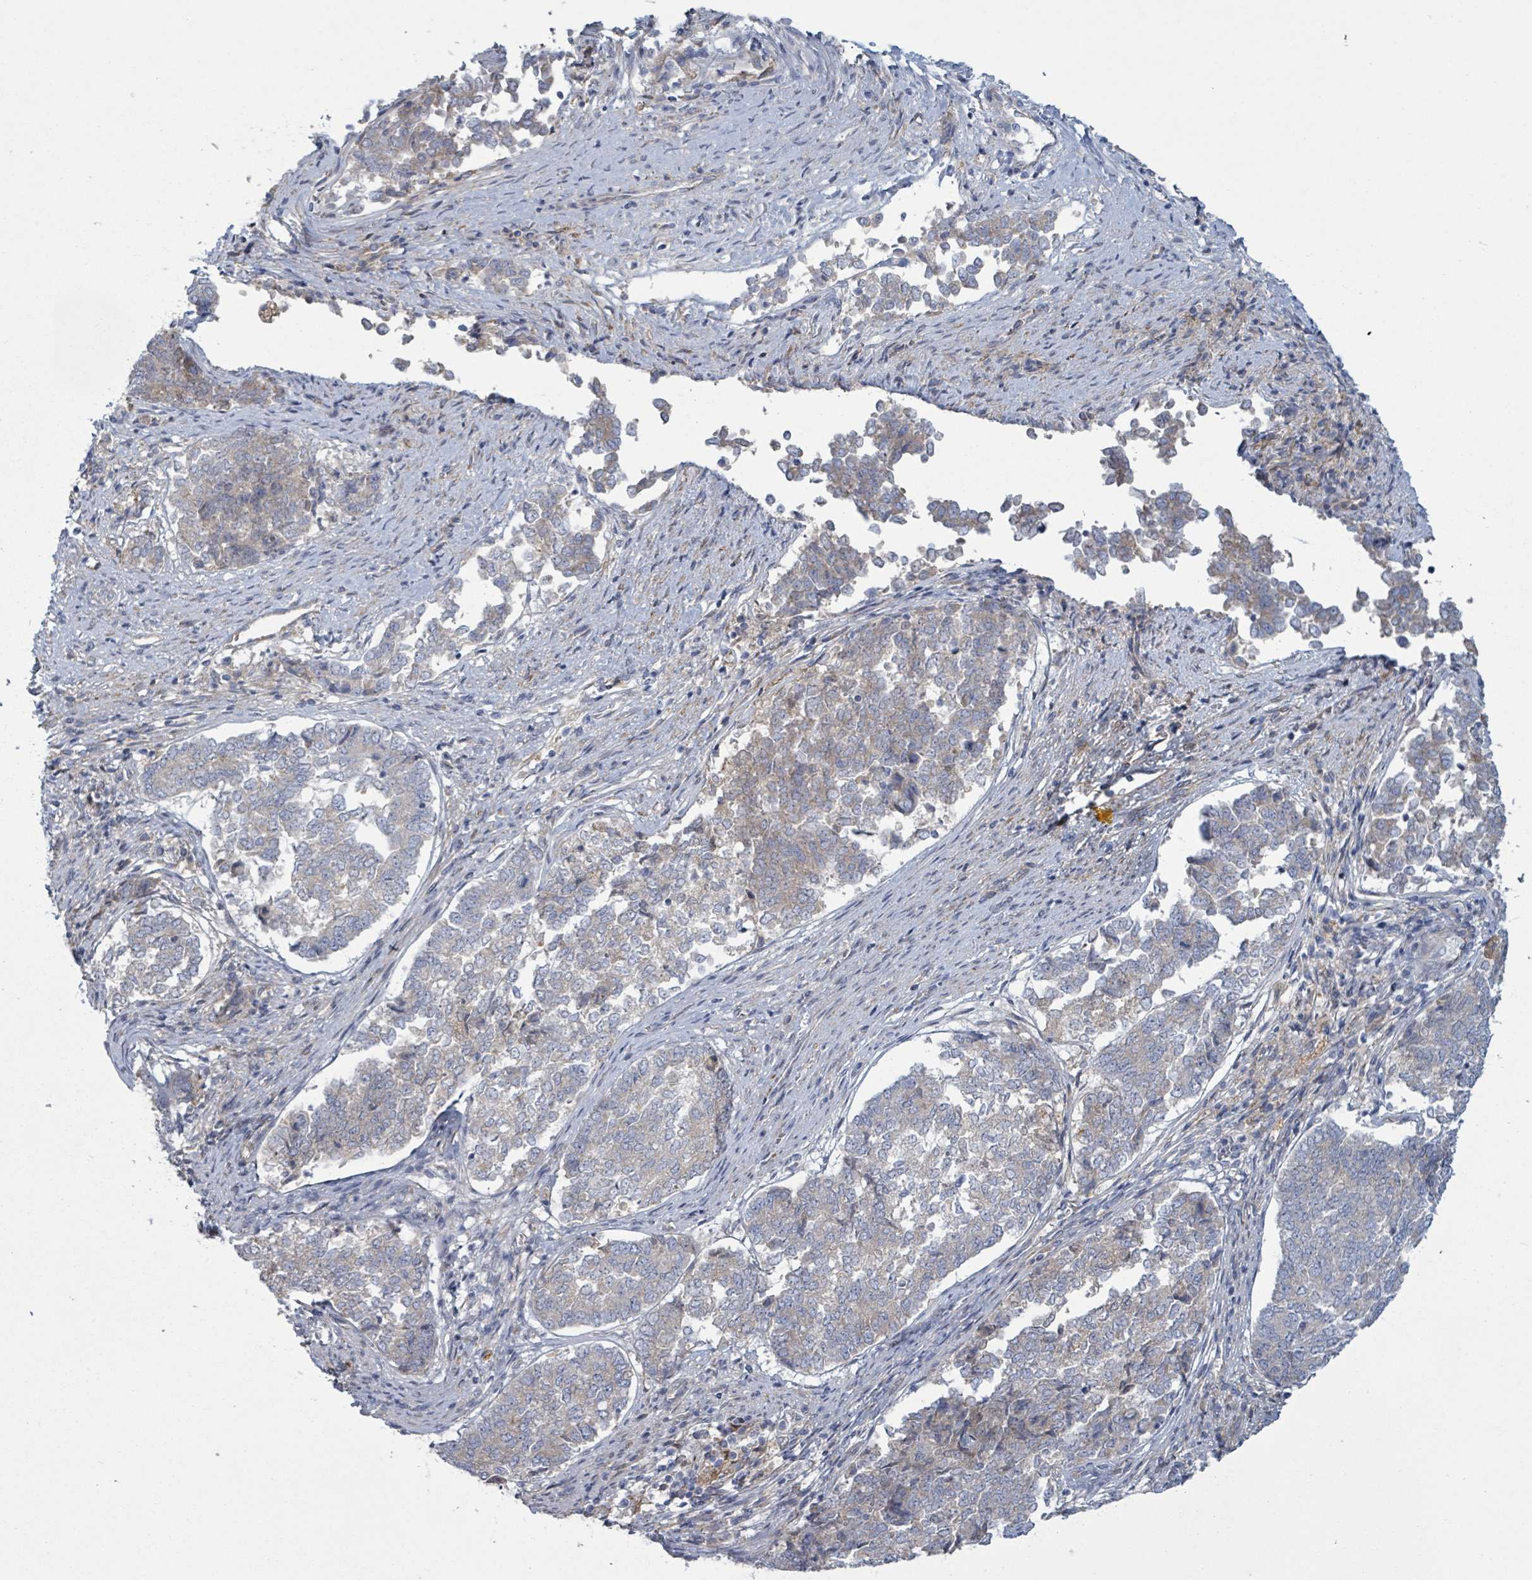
{"staining": {"intensity": "weak", "quantity": "<25%", "location": "cytoplasmic/membranous"}, "tissue": "endometrial cancer", "cell_type": "Tumor cells", "image_type": "cancer", "snomed": [{"axis": "morphology", "description": "Adenocarcinoma, NOS"}, {"axis": "topography", "description": "Endometrium"}], "caption": "This is an immunohistochemistry histopathology image of human endometrial cancer (adenocarcinoma). There is no staining in tumor cells.", "gene": "COL13A1", "patient": {"sex": "female", "age": 80}}